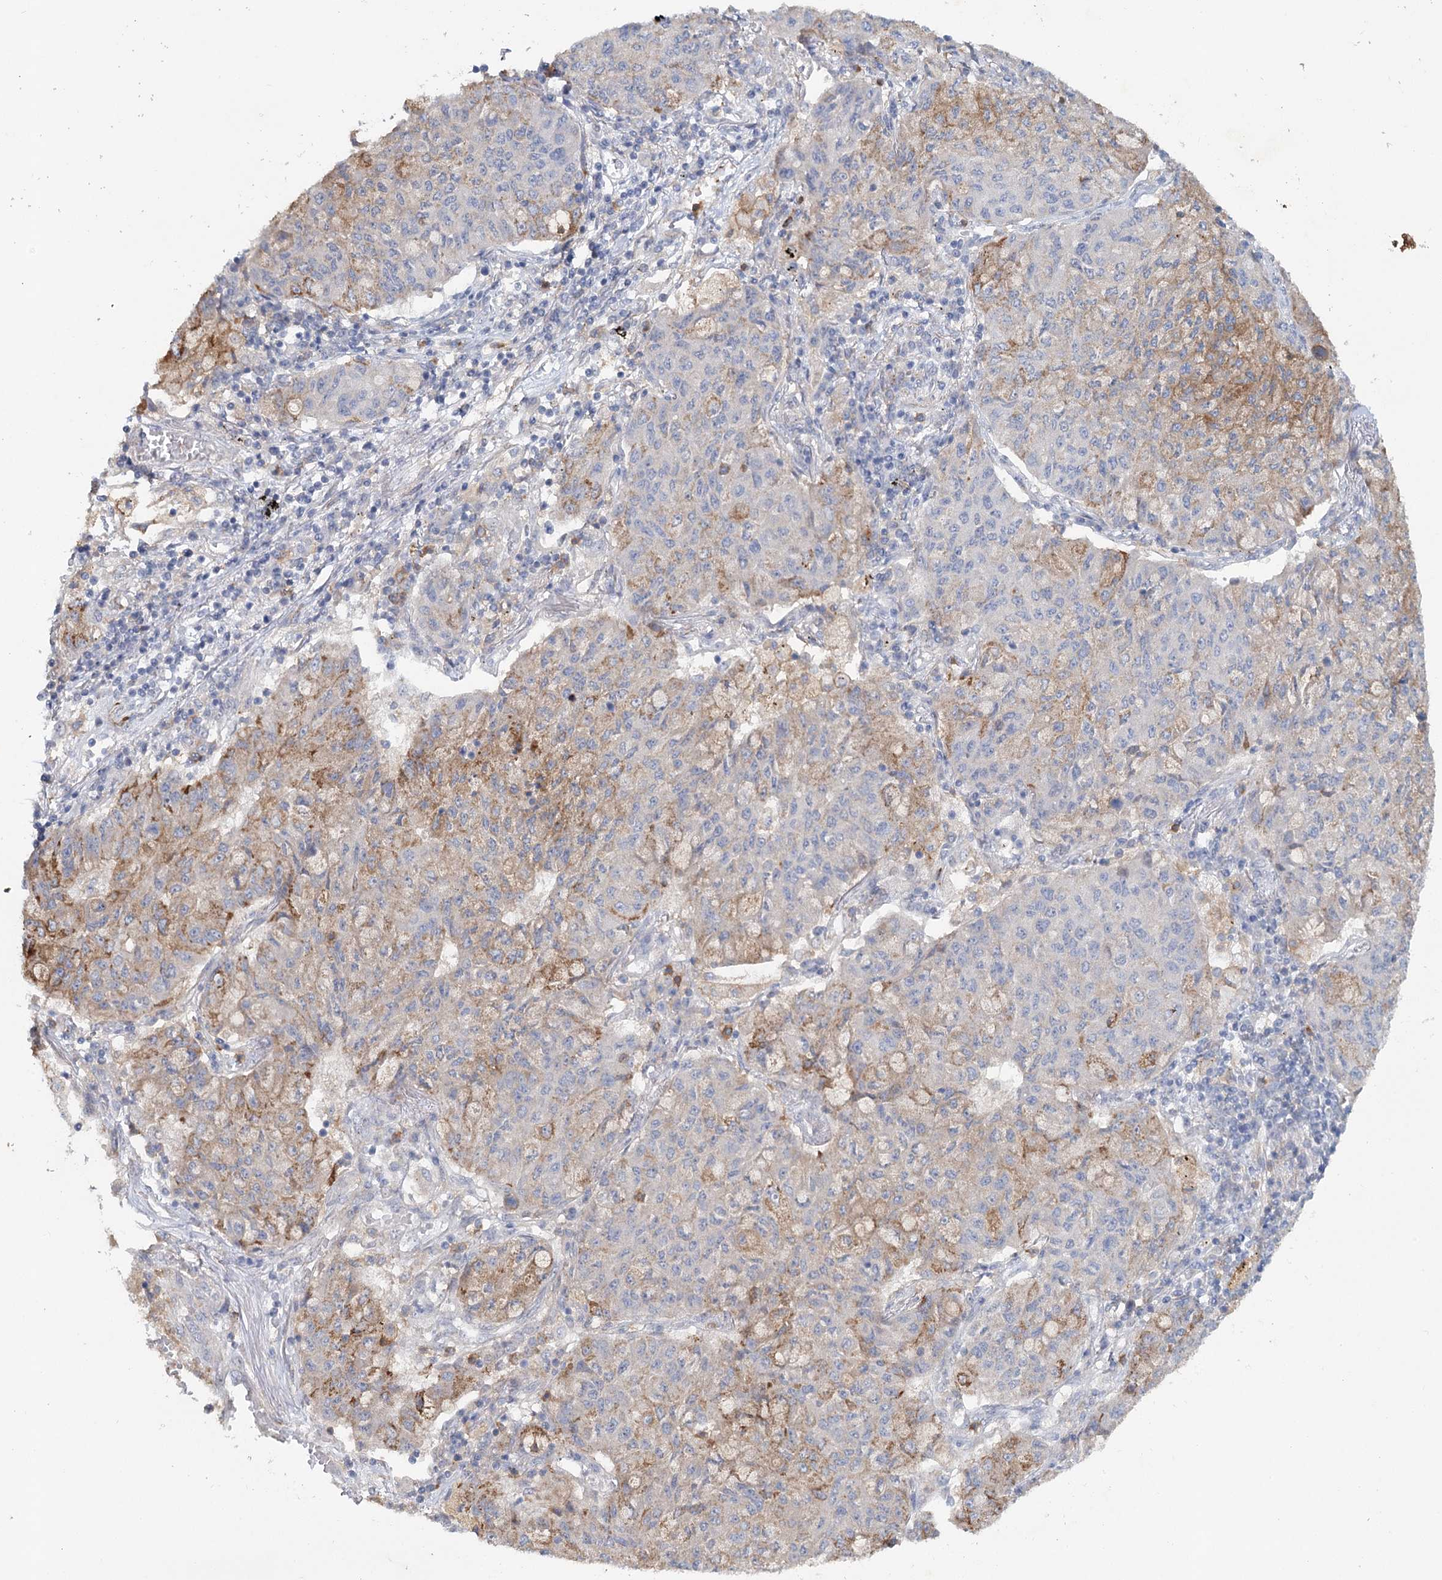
{"staining": {"intensity": "moderate", "quantity": "25%-75%", "location": "cytoplasmic/membranous"}, "tissue": "lung cancer", "cell_type": "Tumor cells", "image_type": "cancer", "snomed": [{"axis": "morphology", "description": "Squamous cell carcinoma, NOS"}, {"axis": "topography", "description": "Lung"}], "caption": "High-power microscopy captured an IHC micrograph of lung cancer, revealing moderate cytoplasmic/membranous staining in about 25%-75% of tumor cells.", "gene": "ALDH3B1", "patient": {"sex": "male", "age": 74}}